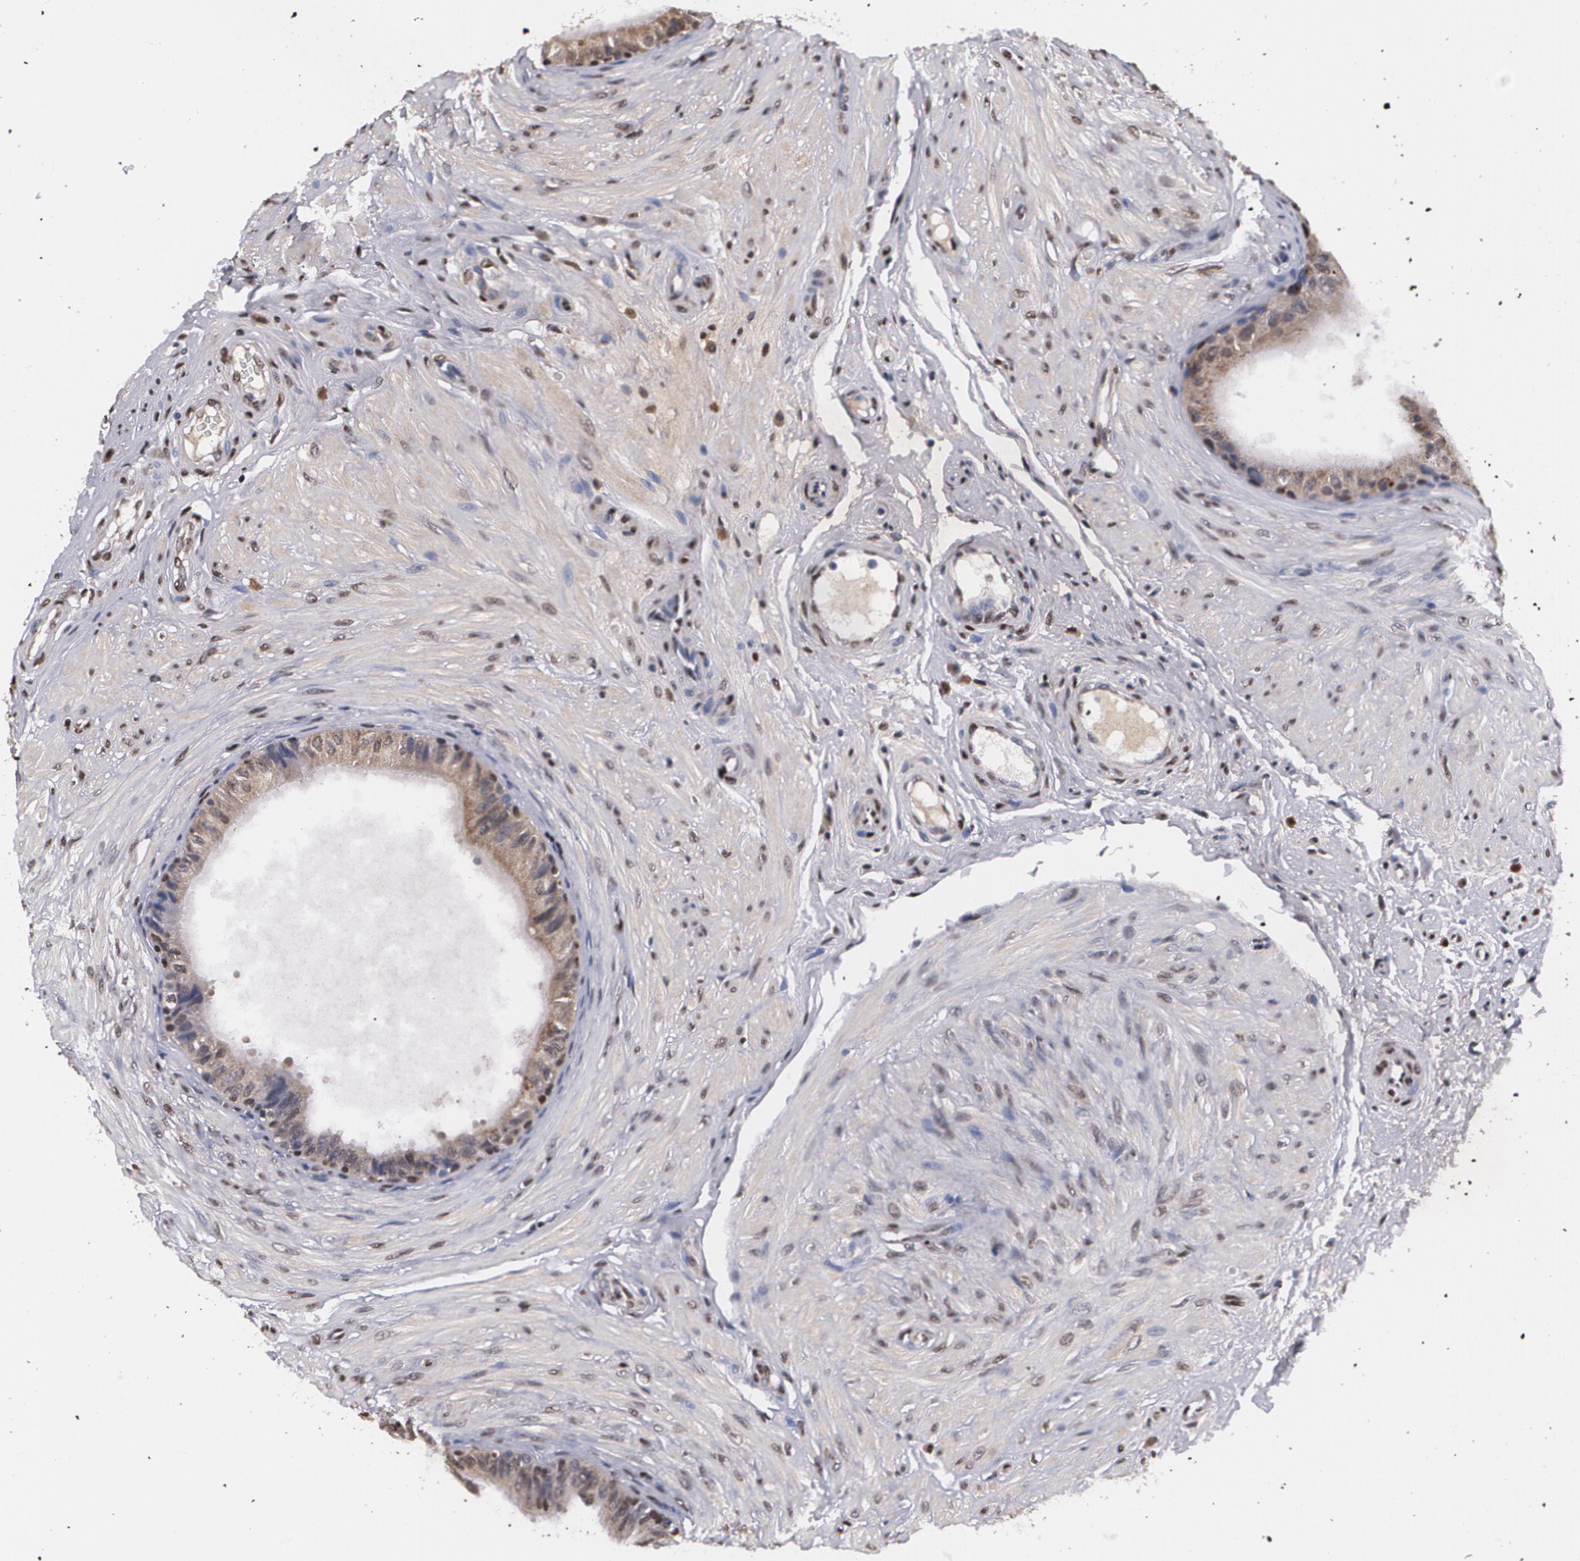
{"staining": {"intensity": "moderate", "quantity": ">75%", "location": "cytoplasmic/membranous"}, "tissue": "epididymis", "cell_type": "Glandular cells", "image_type": "normal", "snomed": [{"axis": "morphology", "description": "Normal tissue, NOS"}, {"axis": "topography", "description": "Epididymis"}], "caption": "Moderate cytoplasmic/membranous staining for a protein is appreciated in about >75% of glandular cells of unremarkable epididymis using immunohistochemistry.", "gene": "MVP", "patient": {"sex": "male", "age": 68}}